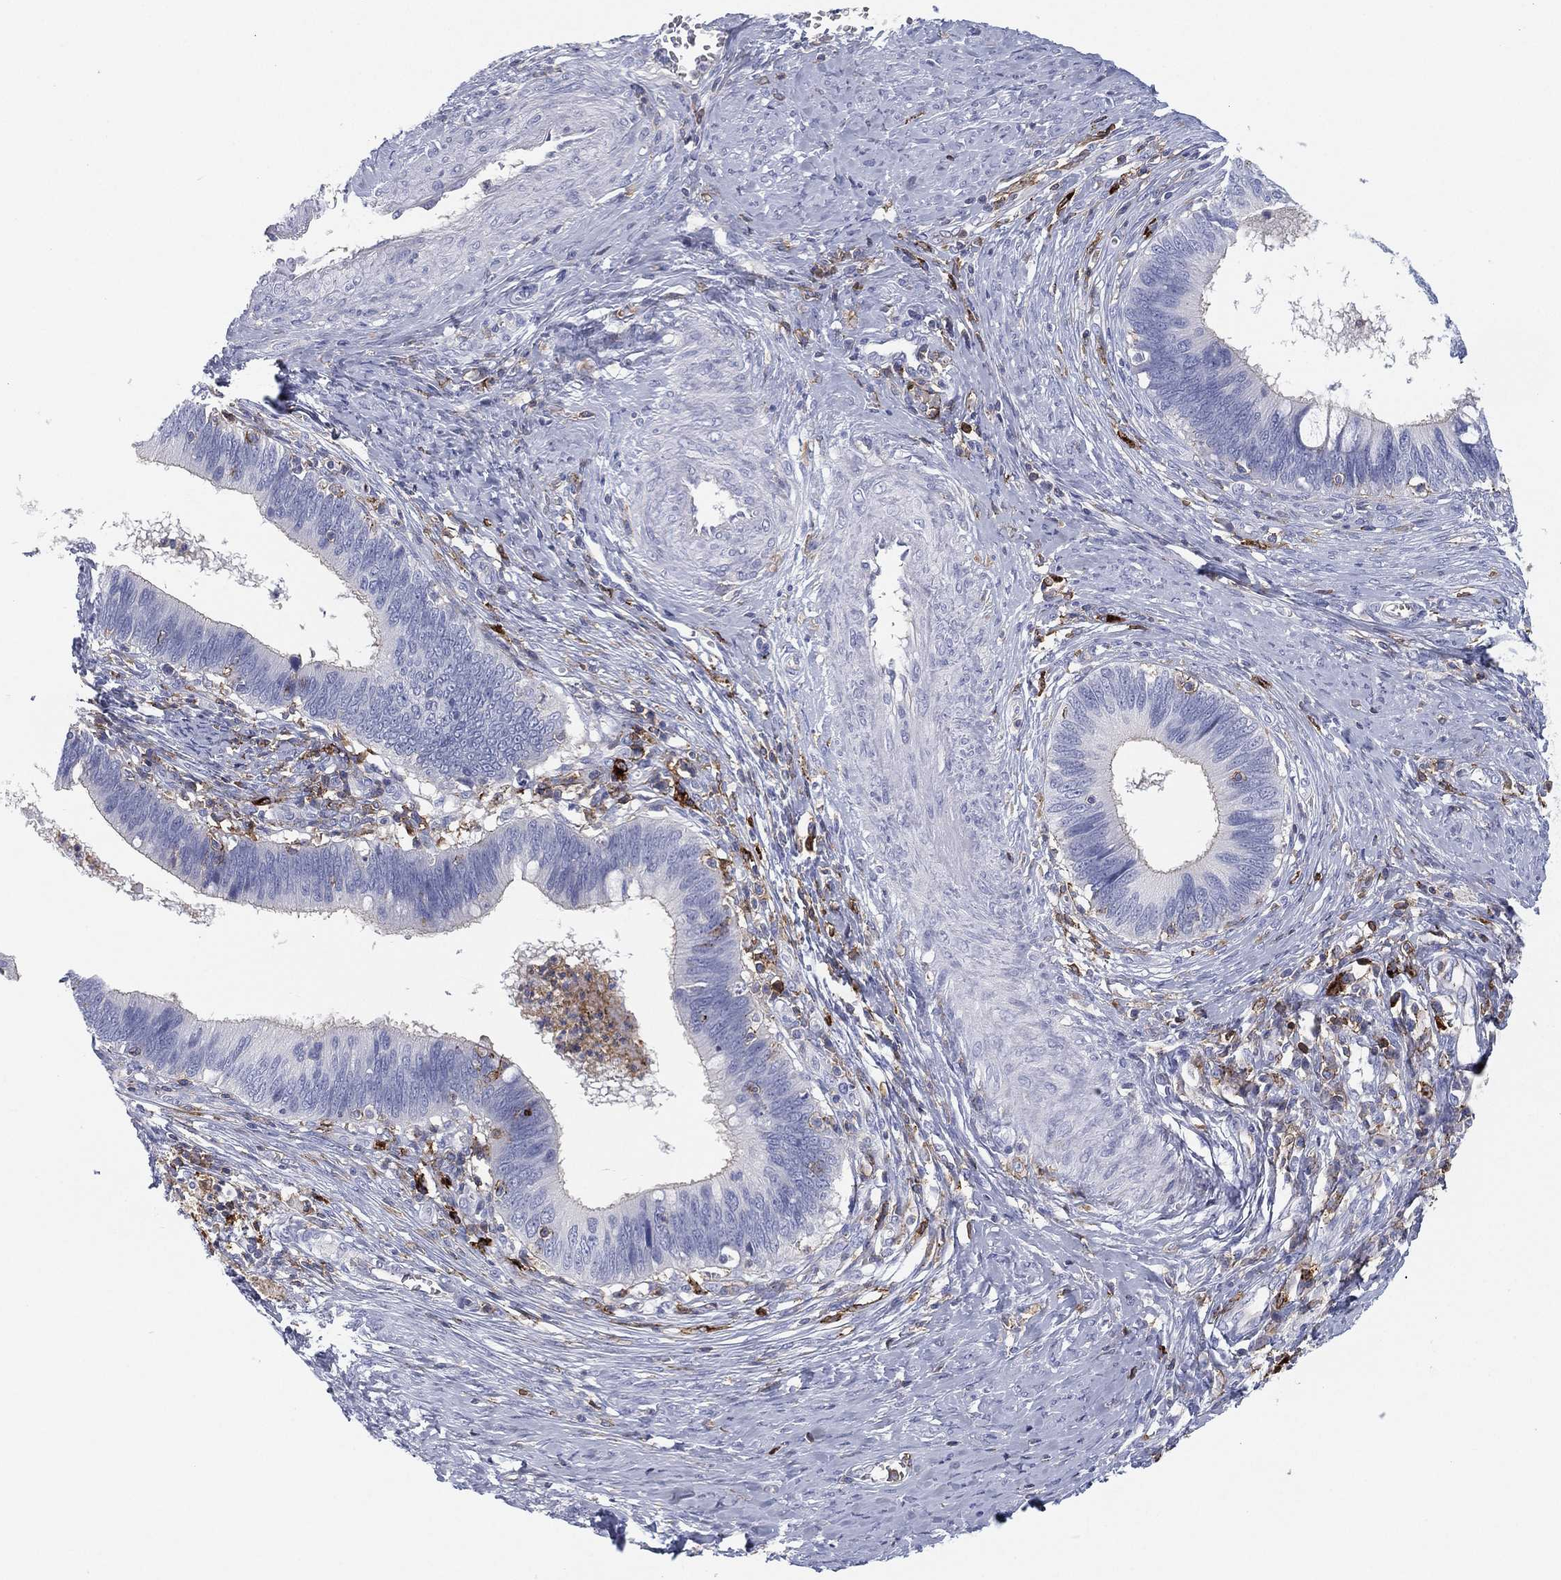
{"staining": {"intensity": "negative", "quantity": "none", "location": "none"}, "tissue": "cervical cancer", "cell_type": "Tumor cells", "image_type": "cancer", "snomed": [{"axis": "morphology", "description": "Adenocarcinoma, NOS"}, {"axis": "topography", "description": "Cervix"}], "caption": "Tumor cells are negative for protein expression in human cervical cancer (adenocarcinoma).", "gene": "SELPLG", "patient": {"sex": "female", "age": 42}}